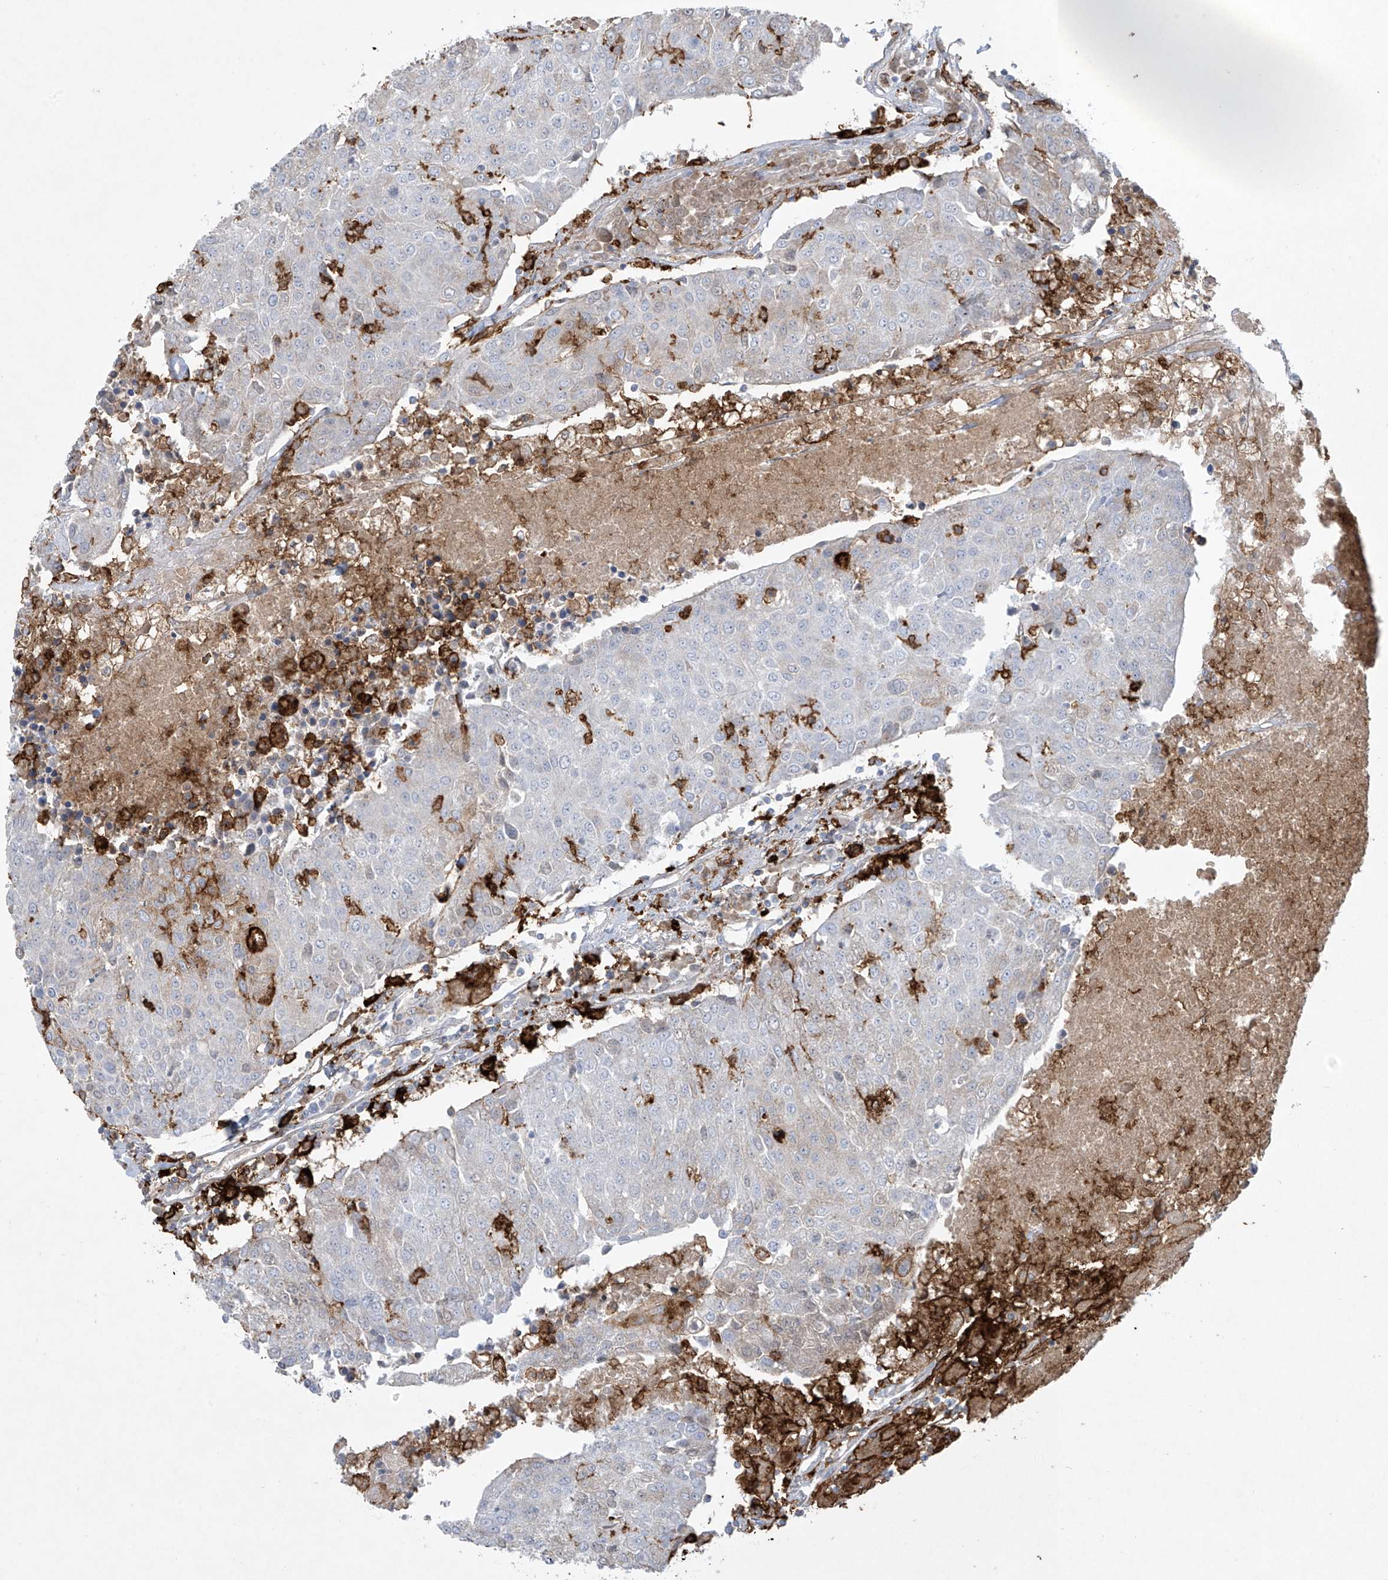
{"staining": {"intensity": "negative", "quantity": "none", "location": "none"}, "tissue": "urothelial cancer", "cell_type": "Tumor cells", "image_type": "cancer", "snomed": [{"axis": "morphology", "description": "Urothelial carcinoma, High grade"}, {"axis": "topography", "description": "Urinary bladder"}], "caption": "Immunohistochemistry image of neoplastic tissue: urothelial carcinoma (high-grade) stained with DAB demonstrates no significant protein expression in tumor cells.", "gene": "FCGR3A", "patient": {"sex": "female", "age": 85}}